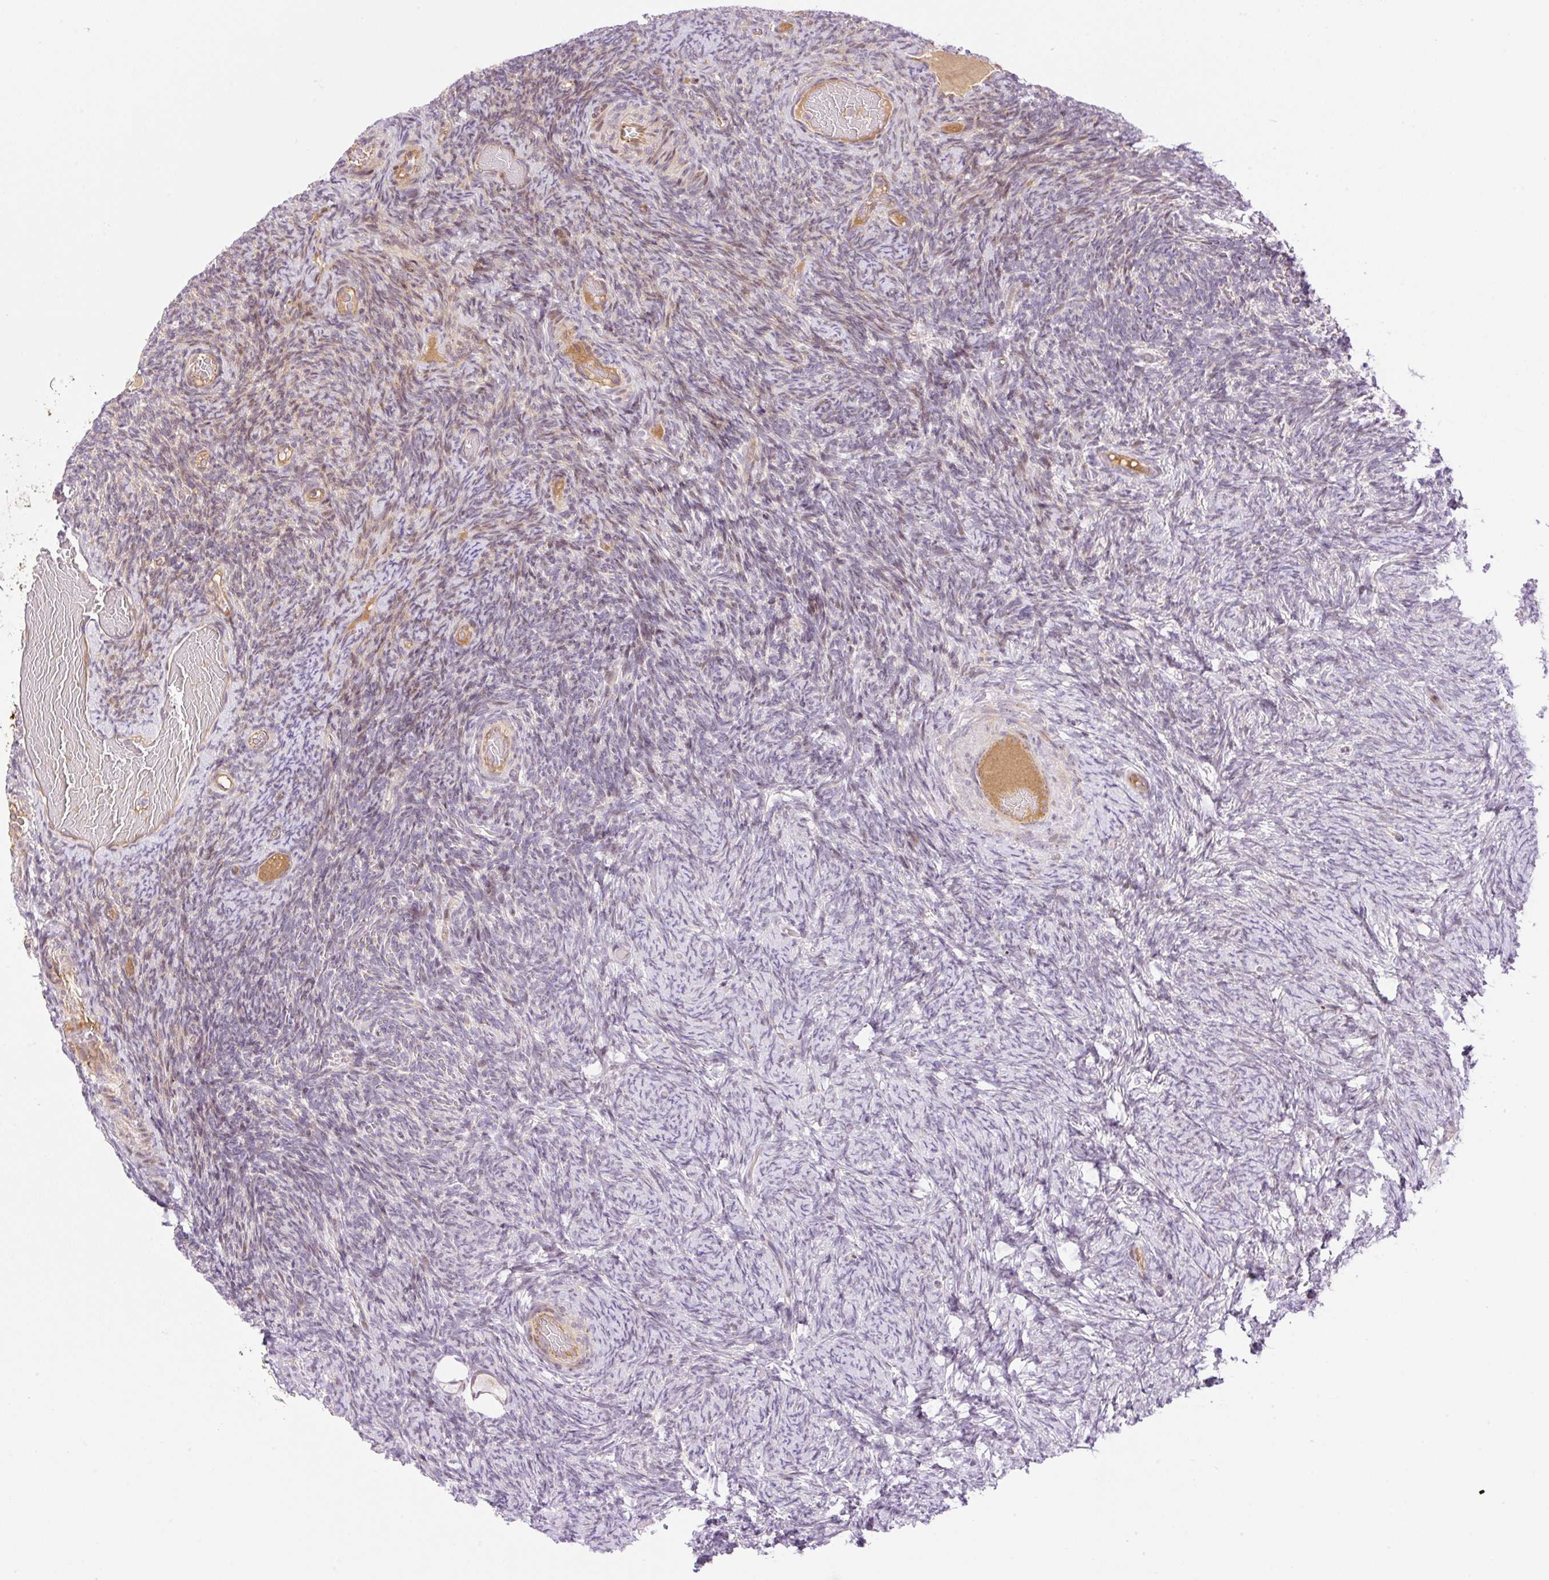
{"staining": {"intensity": "weak", "quantity": "<25%", "location": "nuclear"}, "tissue": "ovary", "cell_type": "Ovarian stroma cells", "image_type": "normal", "snomed": [{"axis": "morphology", "description": "Normal tissue, NOS"}, {"axis": "topography", "description": "Ovary"}], "caption": "This is a photomicrograph of immunohistochemistry (IHC) staining of unremarkable ovary, which shows no expression in ovarian stroma cells.", "gene": "ZNF394", "patient": {"sex": "female", "age": 34}}